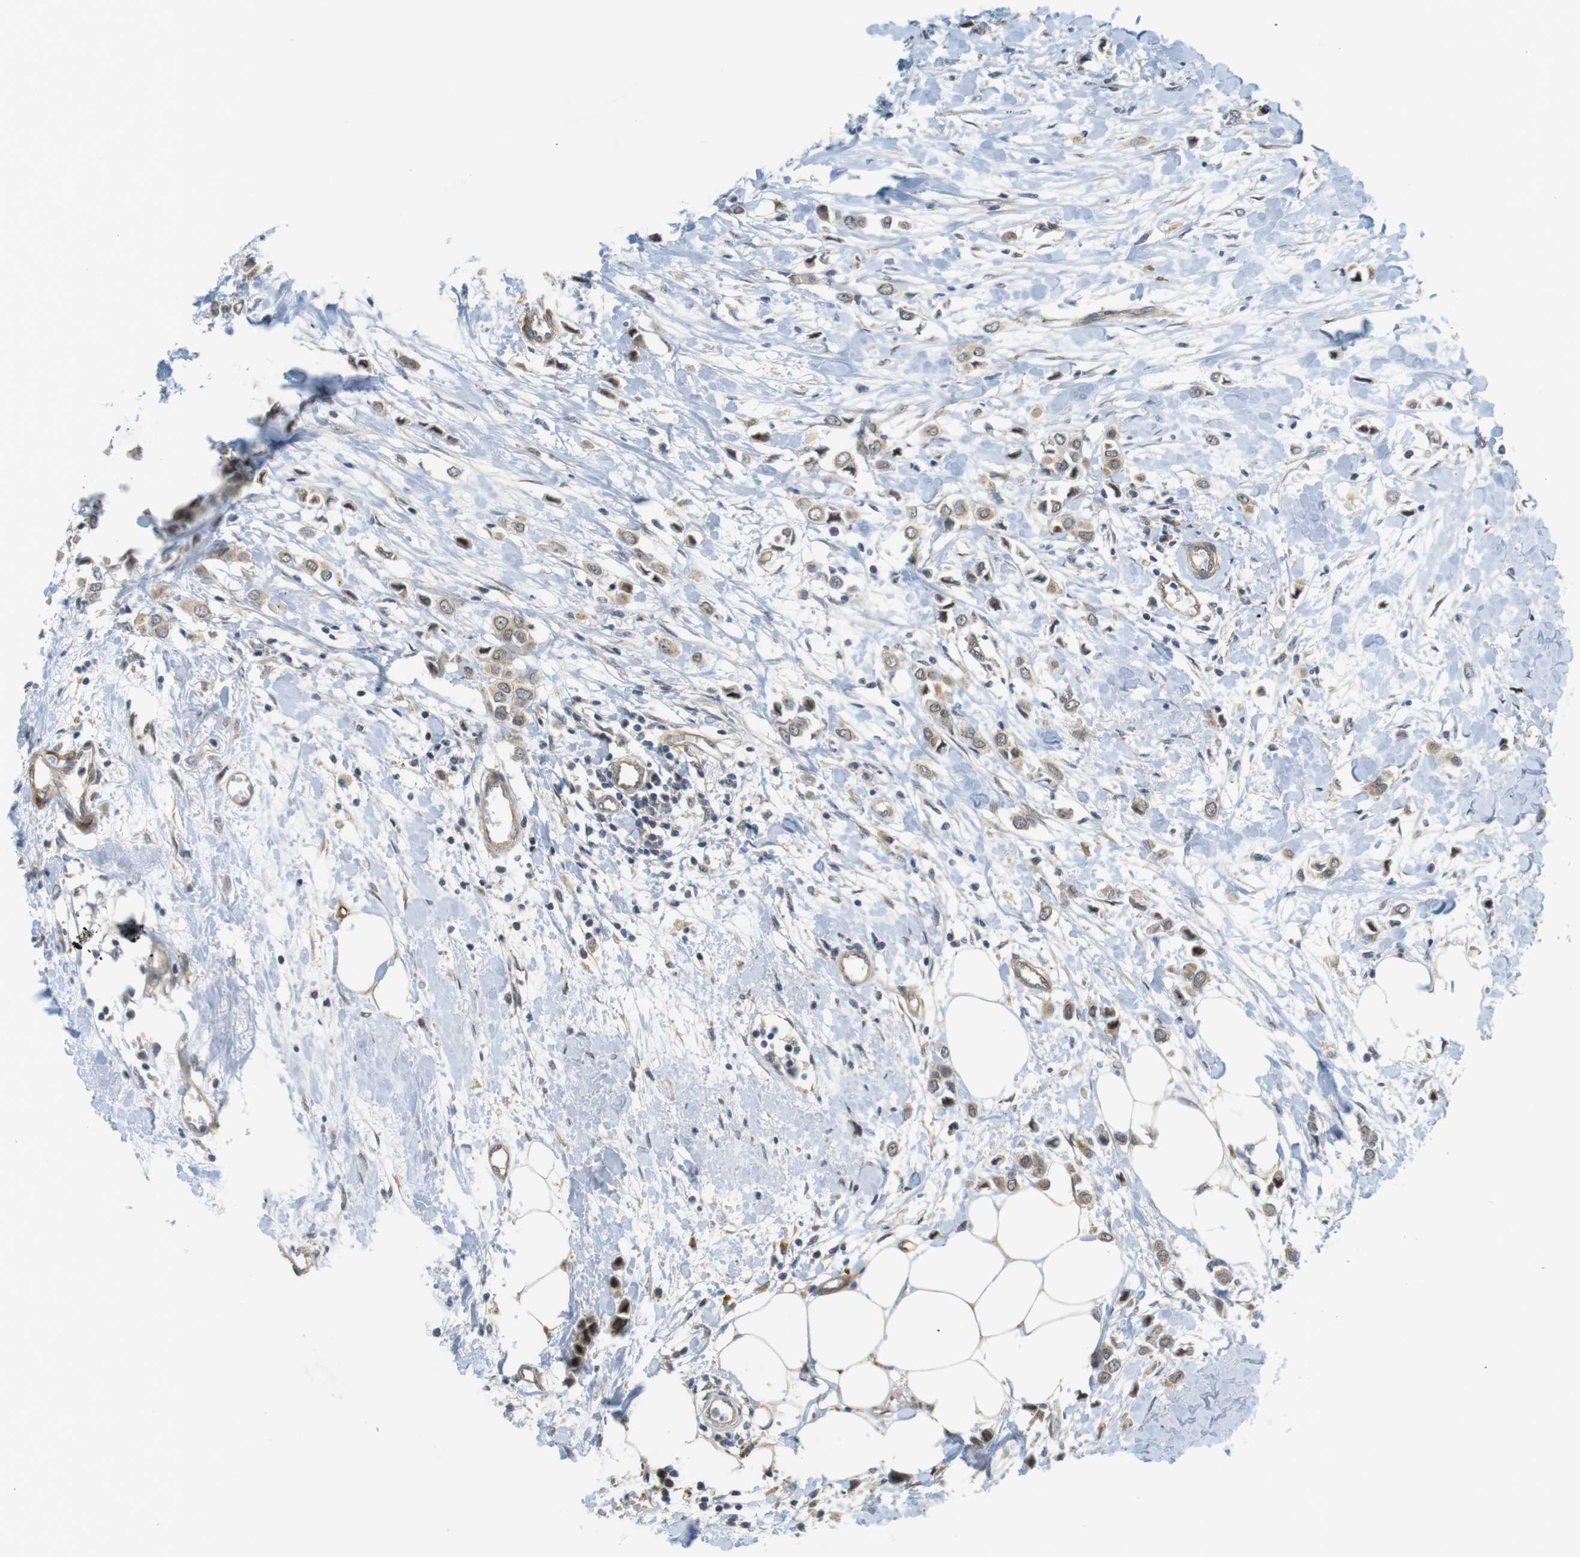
{"staining": {"intensity": "weak", "quantity": "25%-75%", "location": "cytoplasmic/membranous"}, "tissue": "breast cancer", "cell_type": "Tumor cells", "image_type": "cancer", "snomed": [{"axis": "morphology", "description": "Lobular carcinoma"}, {"axis": "topography", "description": "Breast"}], "caption": "Immunohistochemistry of human lobular carcinoma (breast) reveals low levels of weak cytoplasmic/membranous positivity in about 25%-75% of tumor cells. The protein is stained brown, and the nuclei are stained in blue (DAB (3,3'-diaminobenzidine) IHC with brightfield microscopy, high magnification).", "gene": "TSPAN9", "patient": {"sex": "female", "age": 51}}